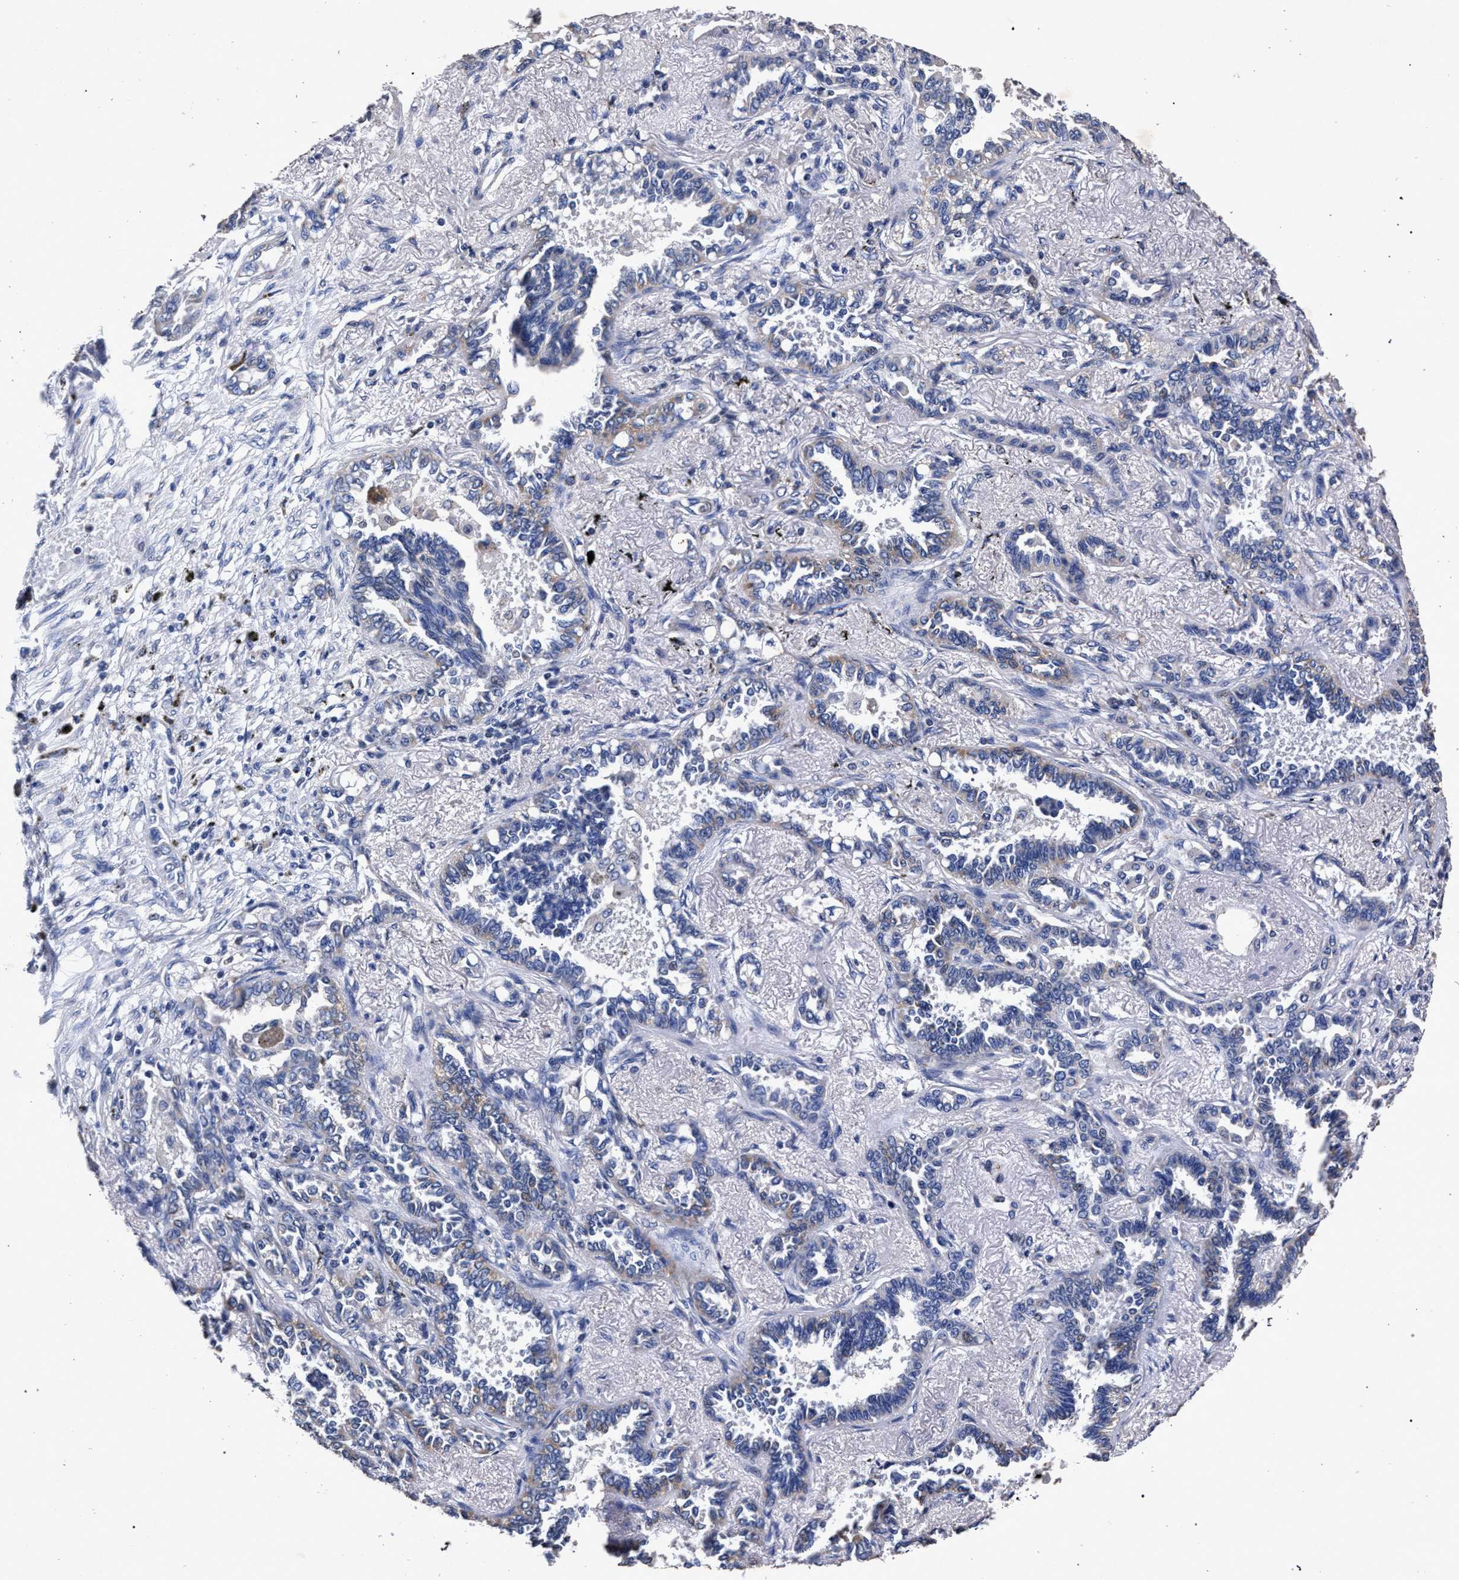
{"staining": {"intensity": "negative", "quantity": "none", "location": "none"}, "tissue": "lung cancer", "cell_type": "Tumor cells", "image_type": "cancer", "snomed": [{"axis": "morphology", "description": "Adenocarcinoma, NOS"}, {"axis": "topography", "description": "Lung"}], "caption": "Immunohistochemistry (IHC) of adenocarcinoma (lung) demonstrates no positivity in tumor cells.", "gene": "ATP1A2", "patient": {"sex": "male", "age": 59}}